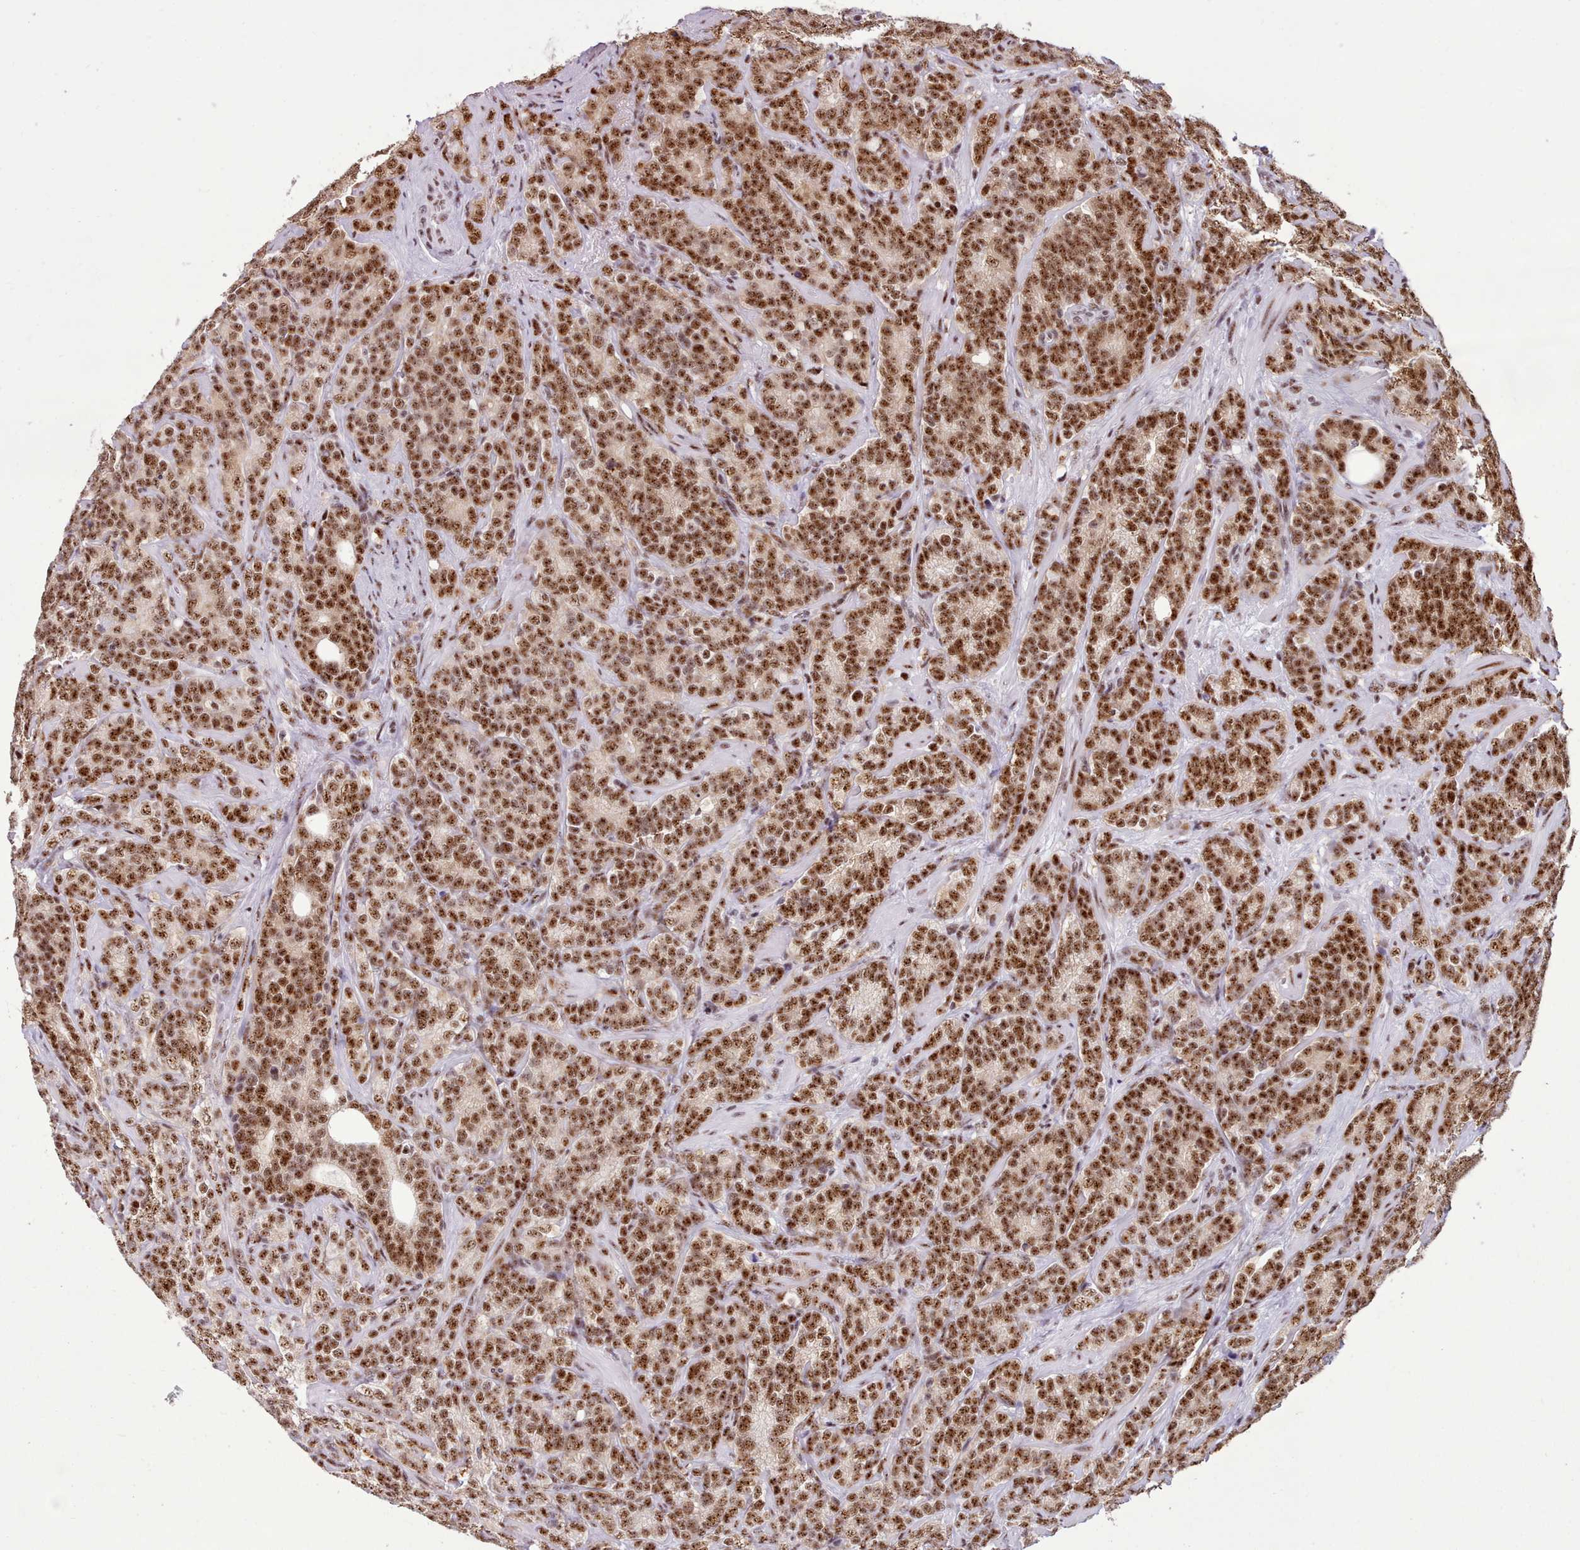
{"staining": {"intensity": "strong", "quantity": ">75%", "location": "nuclear"}, "tissue": "prostate cancer", "cell_type": "Tumor cells", "image_type": "cancer", "snomed": [{"axis": "morphology", "description": "Adenocarcinoma, High grade"}, {"axis": "topography", "description": "Prostate"}], "caption": "Brown immunohistochemical staining in human prostate cancer (adenocarcinoma (high-grade)) exhibits strong nuclear expression in about >75% of tumor cells. (DAB (3,3'-diaminobenzidine) = brown stain, brightfield microscopy at high magnification).", "gene": "TMEM35B", "patient": {"sex": "male", "age": 64}}